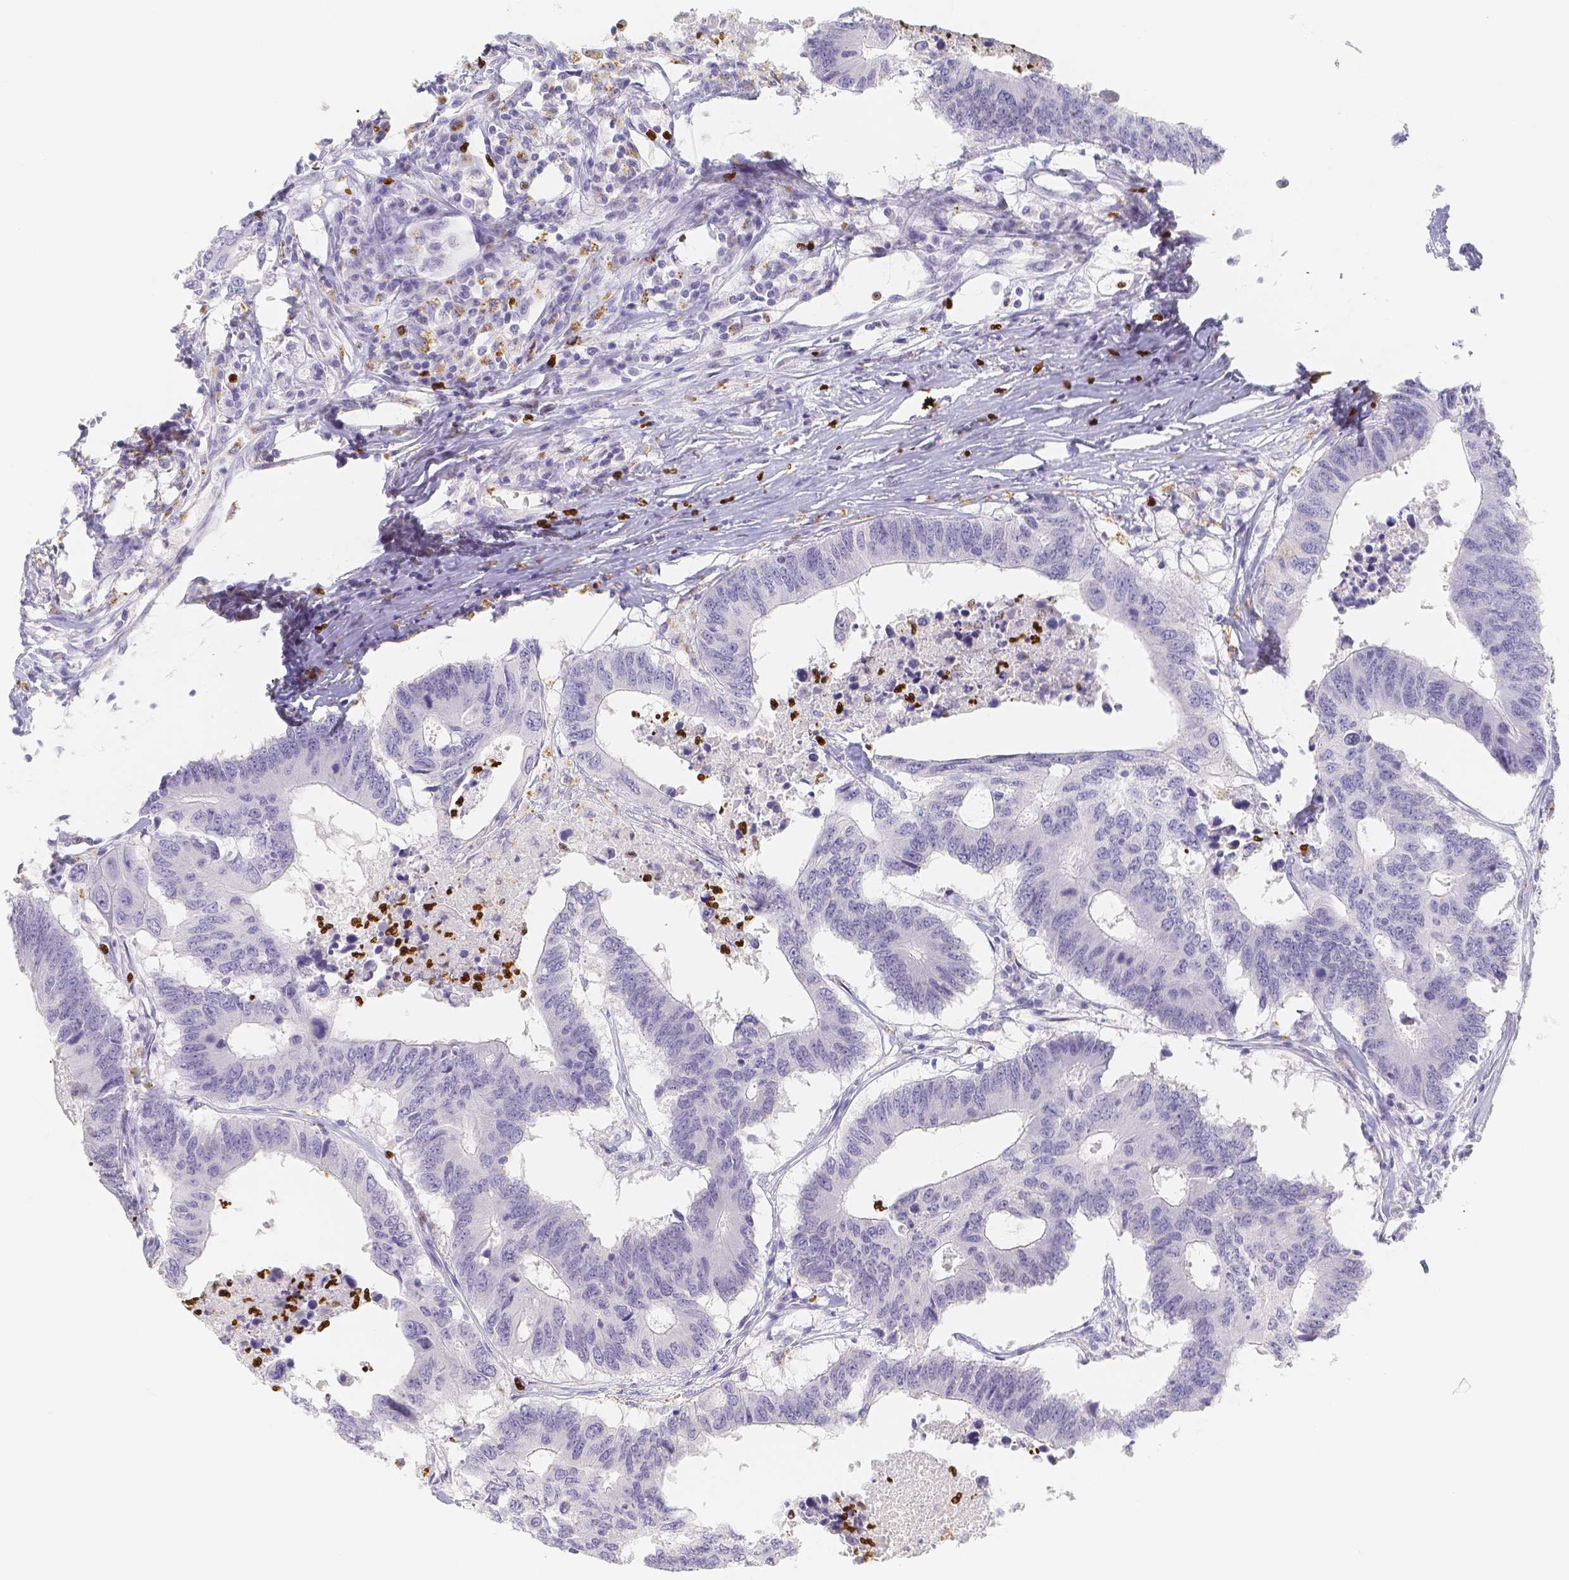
{"staining": {"intensity": "negative", "quantity": "none", "location": "none"}, "tissue": "colorectal cancer", "cell_type": "Tumor cells", "image_type": "cancer", "snomed": [{"axis": "morphology", "description": "Adenocarcinoma, NOS"}, {"axis": "topography", "description": "Colon"}], "caption": "This micrograph is of colorectal cancer stained with immunohistochemistry (IHC) to label a protein in brown with the nuclei are counter-stained blue. There is no staining in tumor cells. (DAB (3,3'-diaminobenzidine) immunohistochemistry visualized using brightfield microscopy, high magnification).", "gene": "PADI4", "patient": {"sex": "male", "age": 71}}